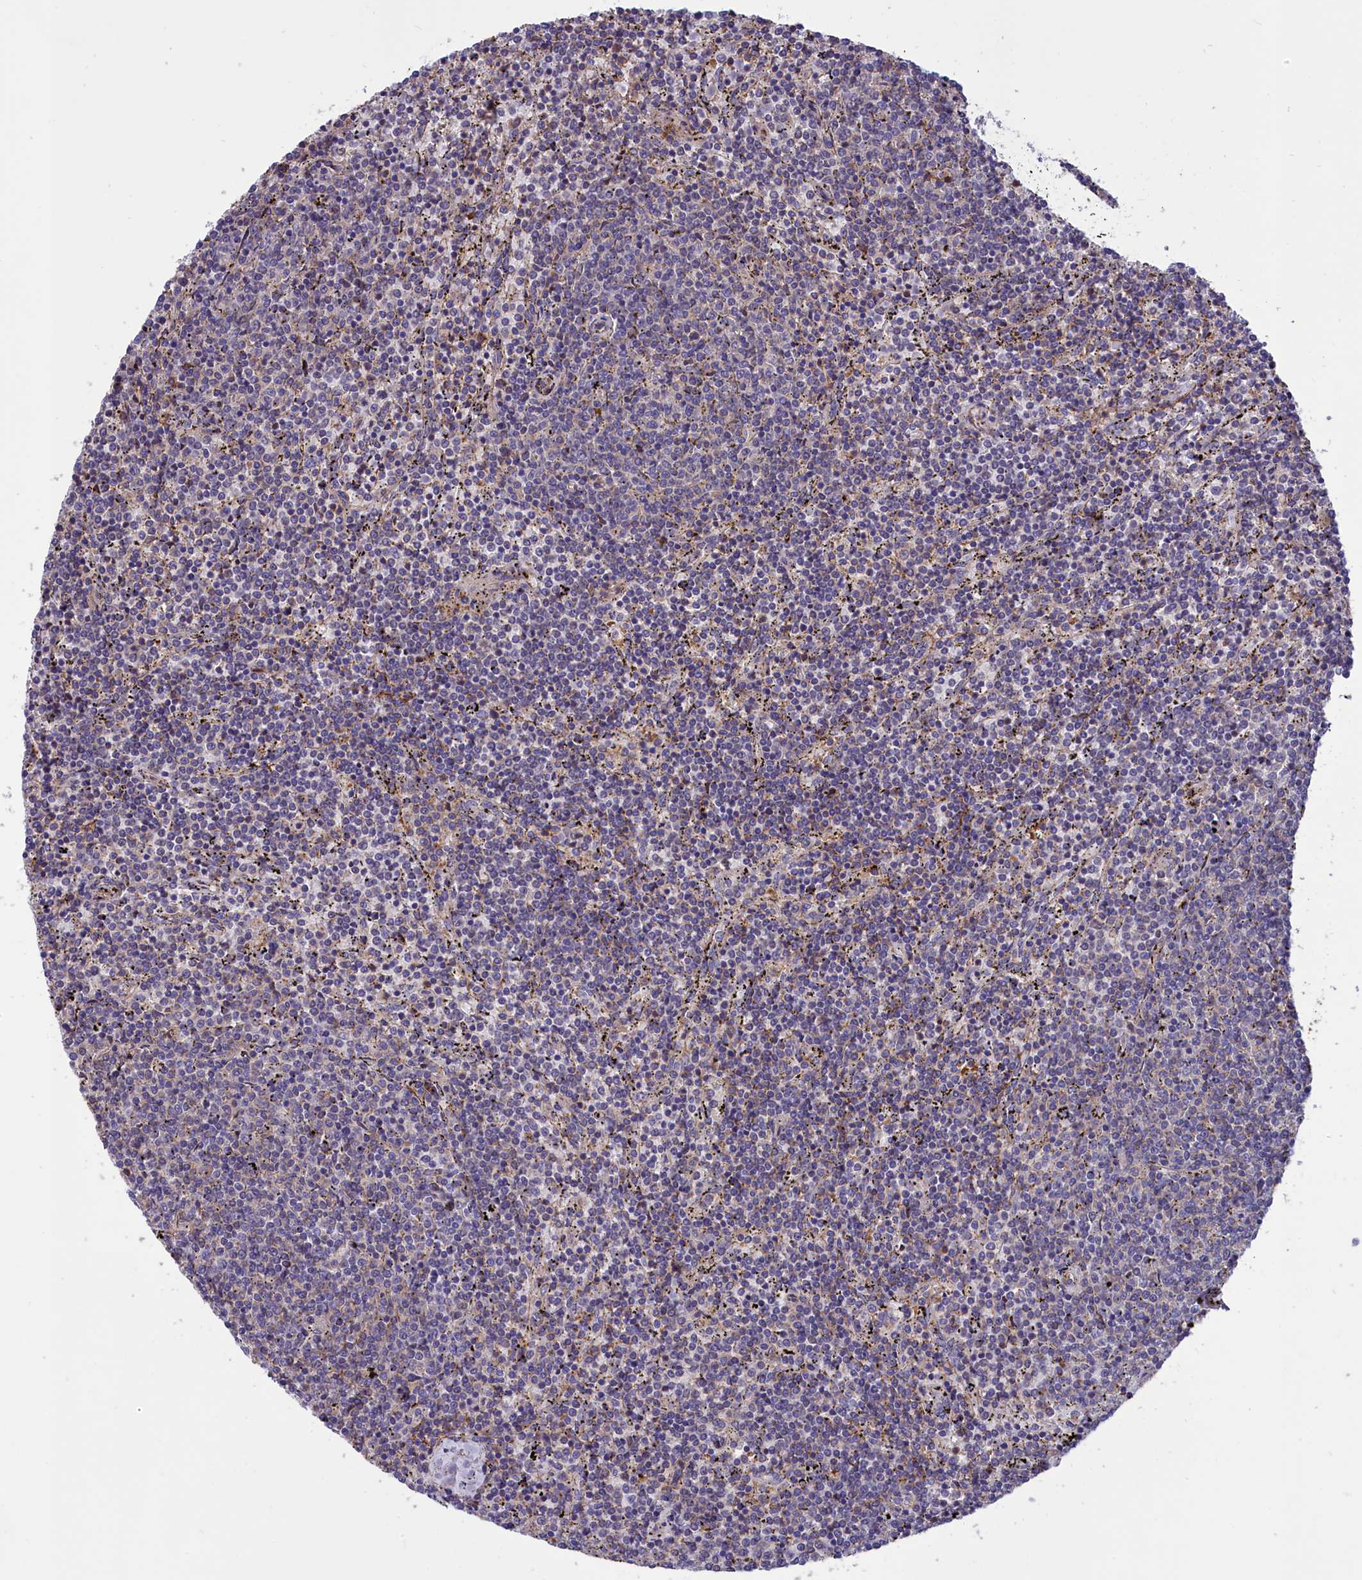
{"staining": {"intensity": "negative", "quantity": "none", "location": "none"}, "tissue": "lymphoma", "cell_type": "Tumor cells", "image_type": "cancer", "snomed": [{"axis": "morphology", "description": "Malignant lymphoma, non-Hodgkin's type, Low grade"}, {"axis": "topography", "description": "Spleen"}], "caption": "This is an IHC histopathology image of human low-grade malignant lymphoma, non-Hodgkin's type. There is no positivity in tumor cells.", "gene": "AMDHD2", "patient": {"sex": "female", "age": 50}}